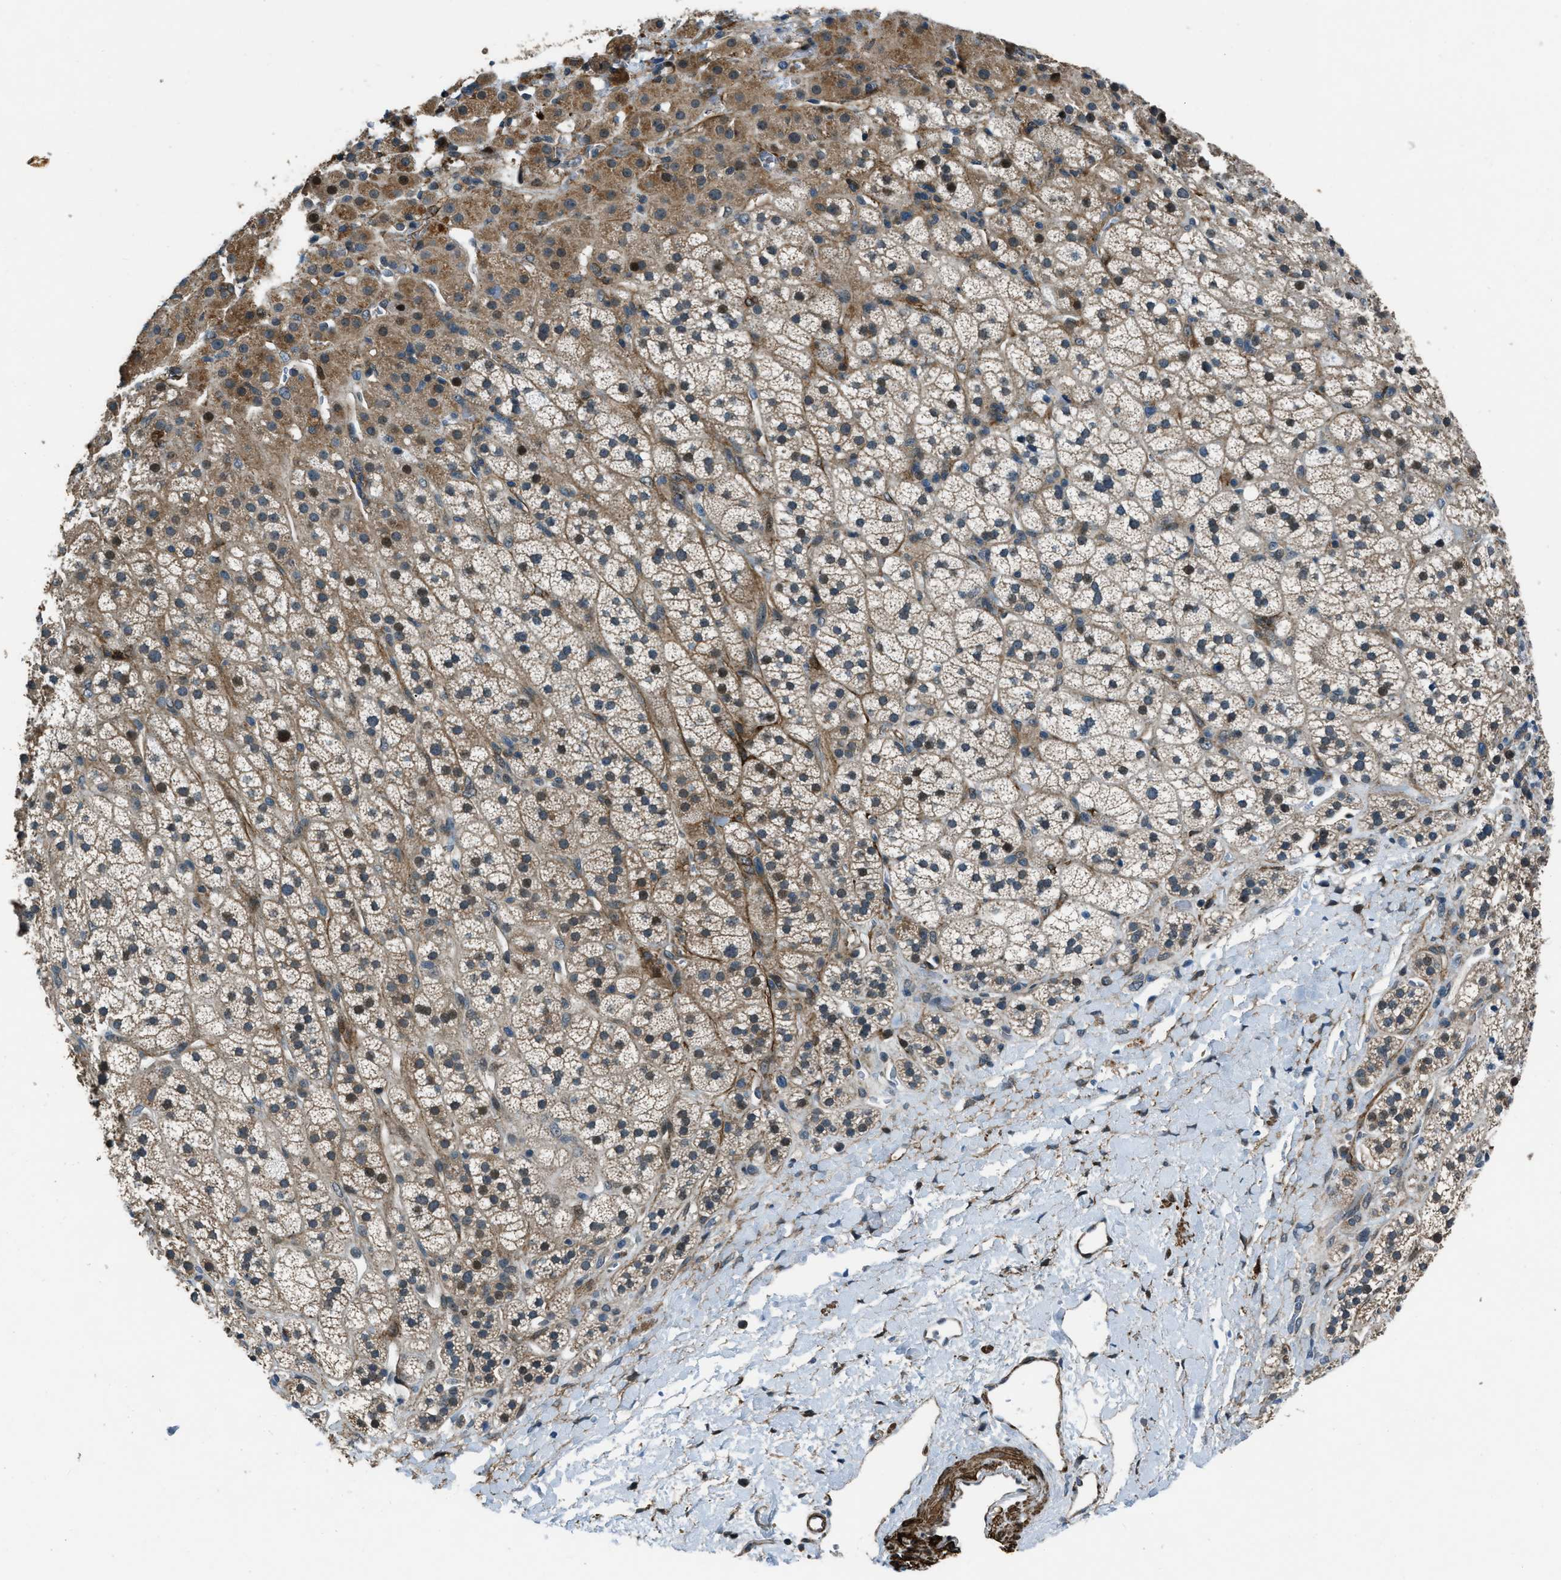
{"staining": {"intensity": "moderate", "quantity": ">75%", "location": "cytoplasmic/membranous,nuclear"}, "tissue": "adrenal gland", "cell_type": "Glandular cells", "image_type": "normal", "snomed": [{"axis": "morphology", "description": "Normal tissue, NOS"}, {"axis": "topography", "description": "Adrenal gland"}], "caption": "Approximately >75% of glandular cells in benign adrenal gland display moderate cytoplasmic/membranous,nuclear protein expression as visualized by brown immunohistochemical staining.", "gene": "NUDCD3", "patient": {"sex": "male", "age": 56}}